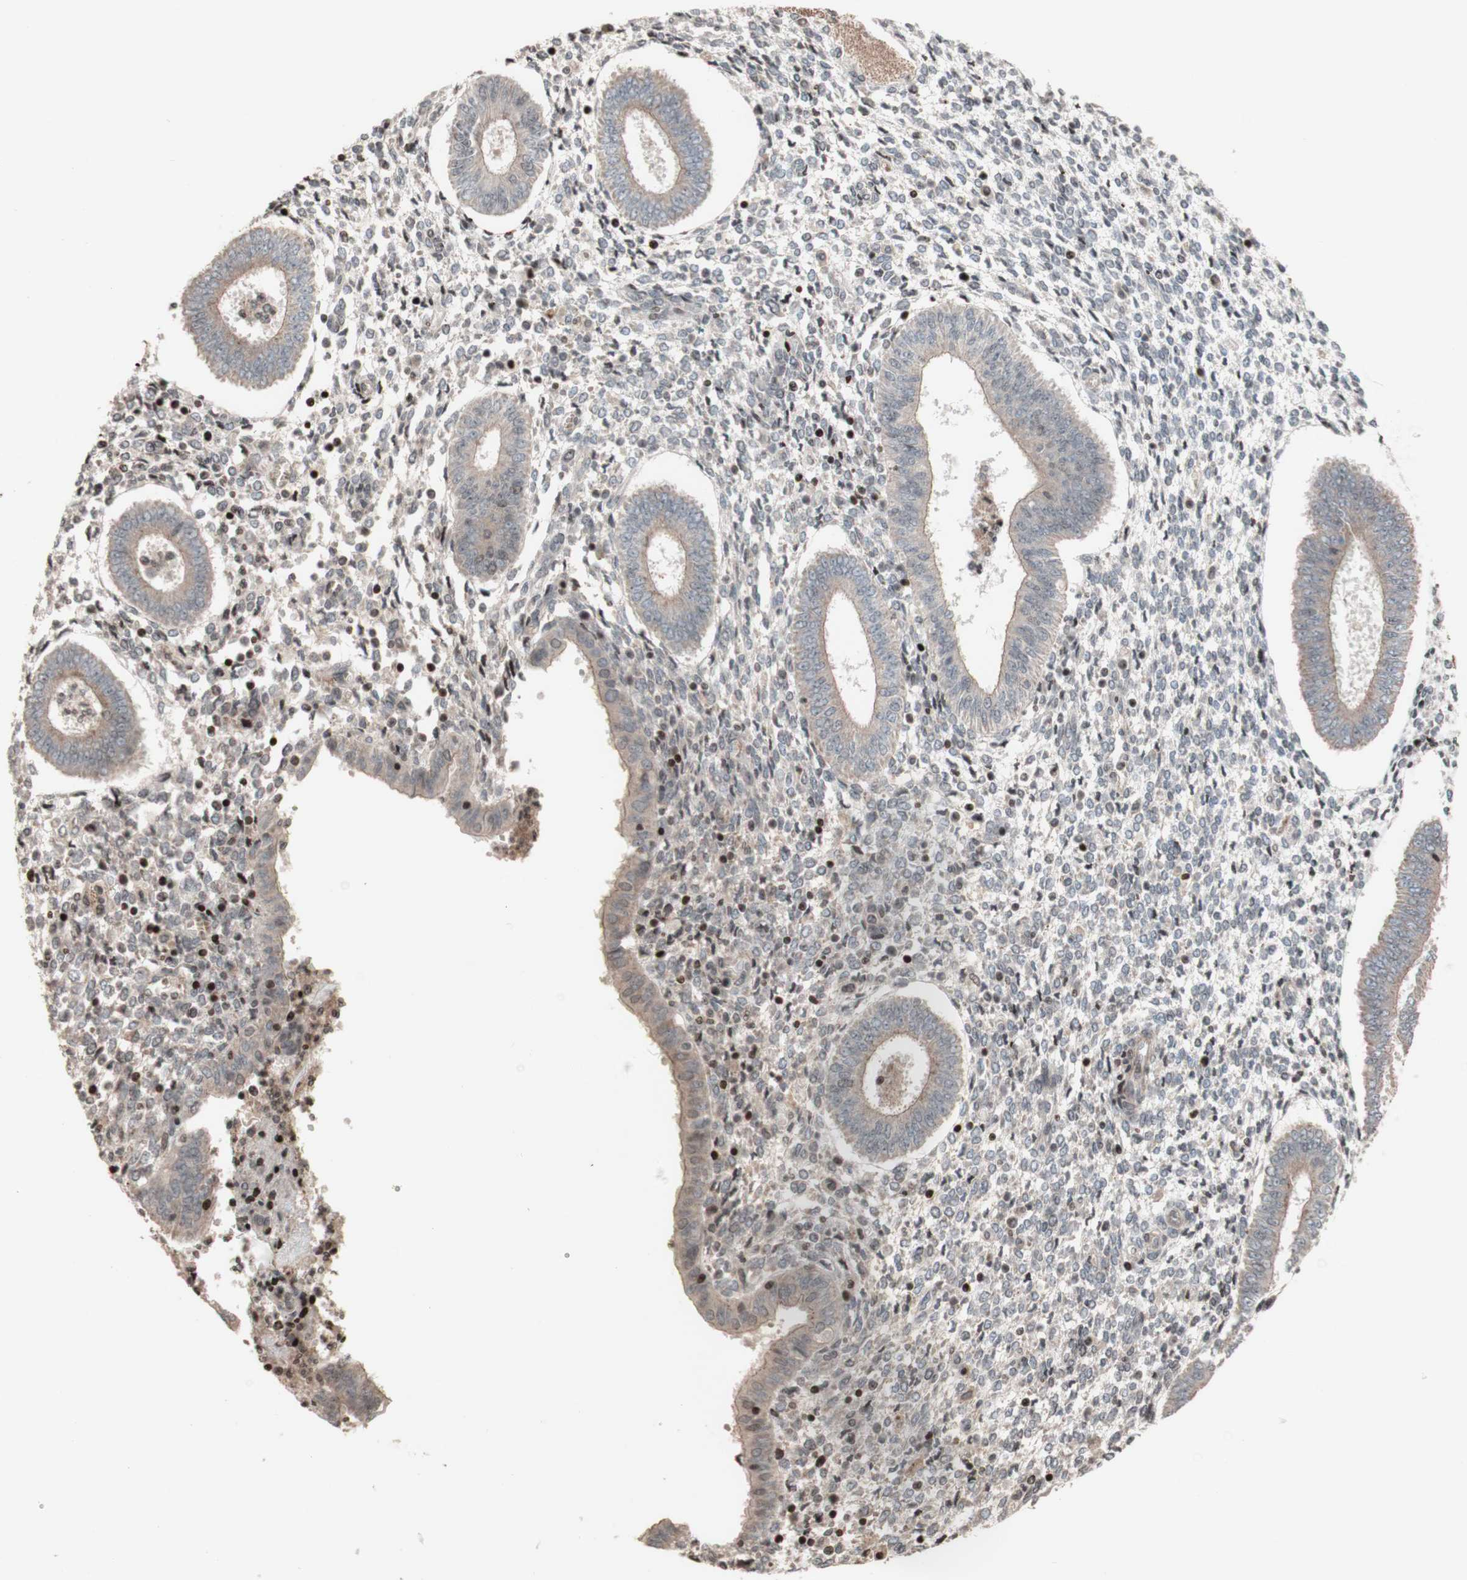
{"staining": {"intensity": "strong", "quantity": "<25%", "location": "nuclear"}, "tissue": "endometrium", "cell_type": "Cells in endometrial stroma", "image_type": "normal", "snomed": [{"axis": "morphology", "description": "Normal tissue, NOS"}, {"axis": "topography", "description": "Endometrium"}], "caption": "An immunohistochemistry photomicrograph of normal tissue is shown. Protein staining in brown labels strong nuclear positivity in endometrium within cells in endometrial stroma. (DAB (3,3'-diaminobenzidine) IHC, brown staining for protein, blue staining for nuclei).", "gene": "POLA1", "patient": {"sex": "female", "age": 35}}